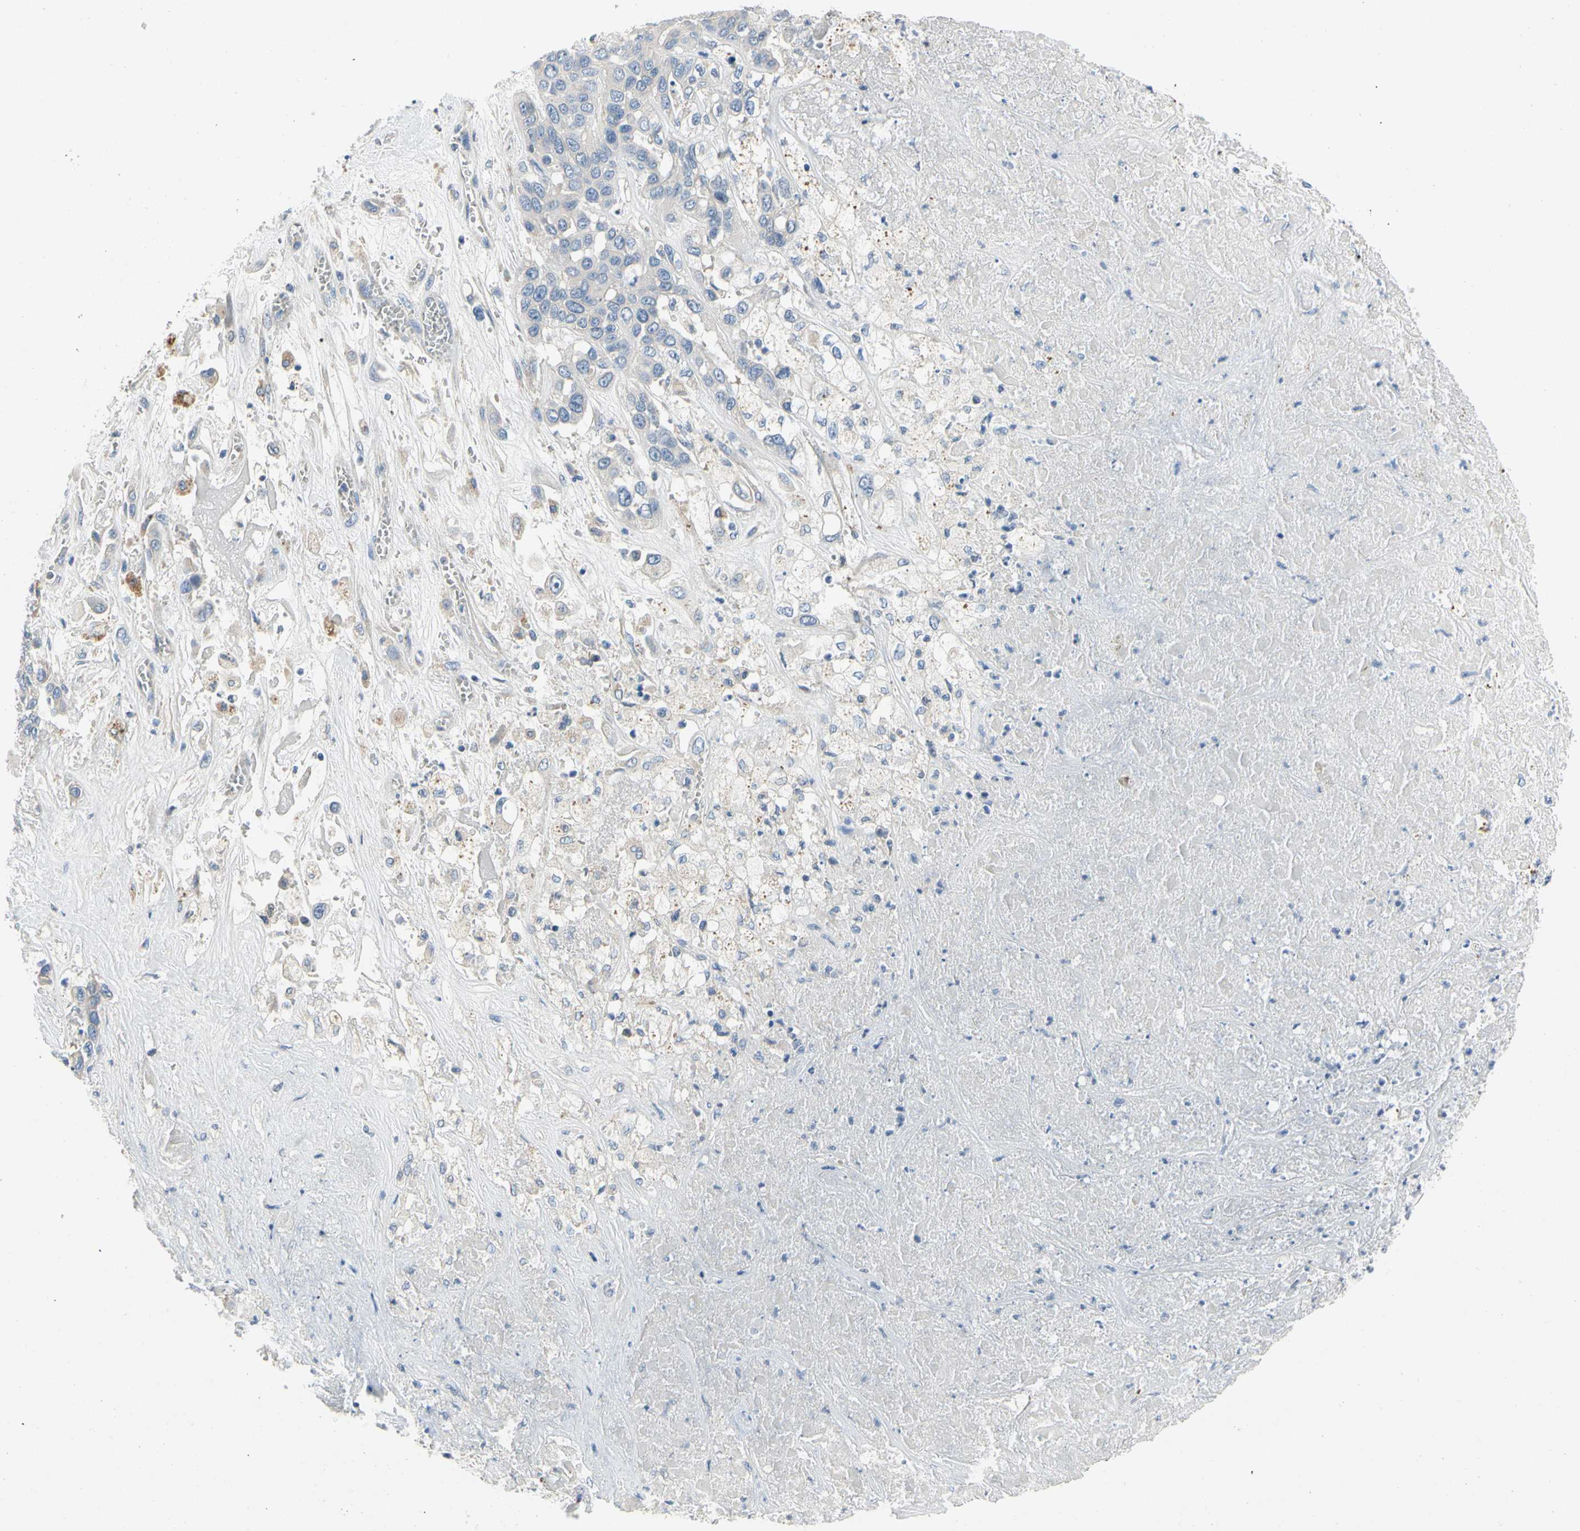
{"staining": {"intensity": "negative", "quantity": "none", "location": "none"}, "tissue": "liver cancer", "cell_type": "Tumor cells", "image_type": "cancer", "snomed": [{"axis": "morphology", "description": "Cholangiocarcinoma"}, {"axis": "topography", "description": "Liver"}], "caption": "Tumor cells show no significant protein staining in liver cancer.", "gene": "LGR6", "patient": {"sex": "female", "age": 52}}